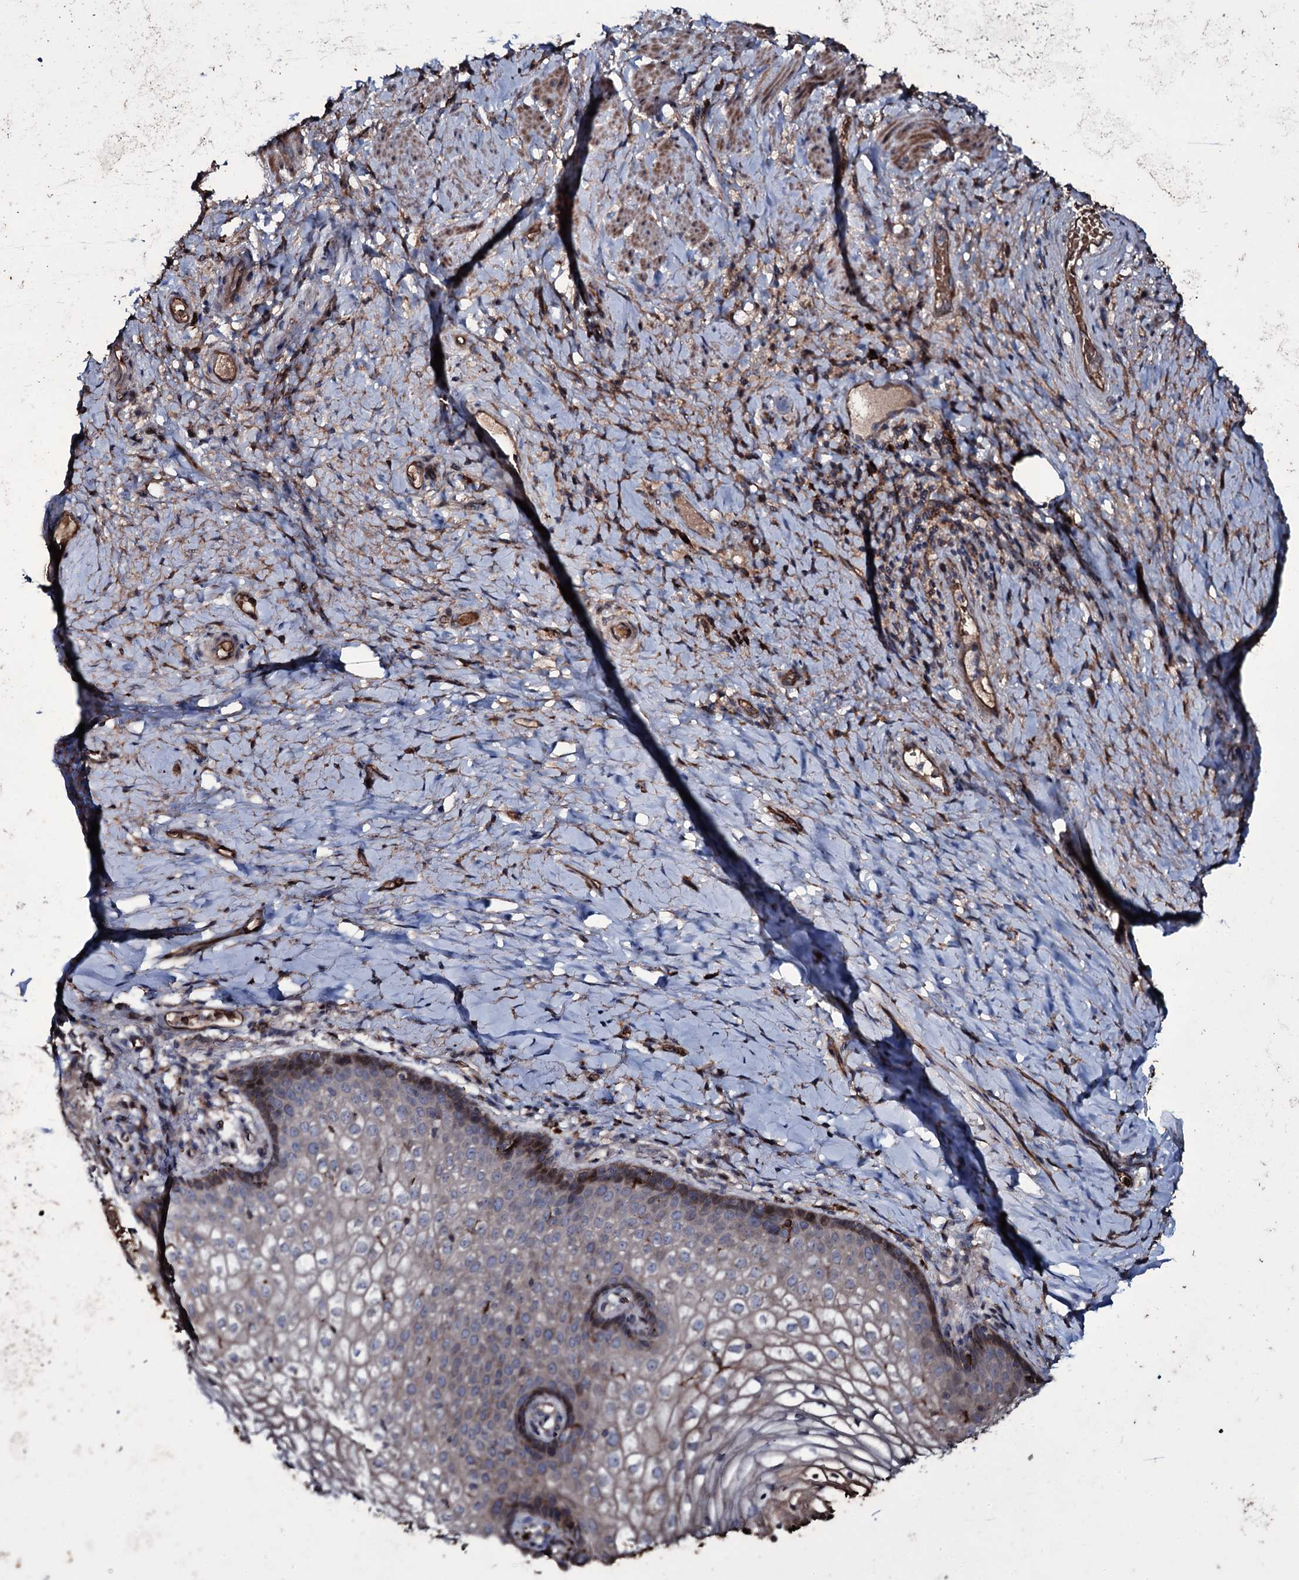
{"staining": {"intensity": "moderate", "quantity": "25%-75%", "location": "cytoplasmic/membranous"}, "tissue": "vagina", "cell_type": "Squamous epithelial cells", "image_type": "normal", "snomed": [{"axis": "morphology", "description": "Normal tissue, NOS"}, {"axis": "topography", "description": "Vagina"}], "caption": "This histopathology image displays unremarkable vagina stained with IHC to label a protein in brown. The cytoplasmic/membranous of squamous epithelial cells show moderate positivity for the protein. Nuclei are counter-stained blue.", "gene": "ZSWIM8", "patient": {"sex": "female", "age": 60}}